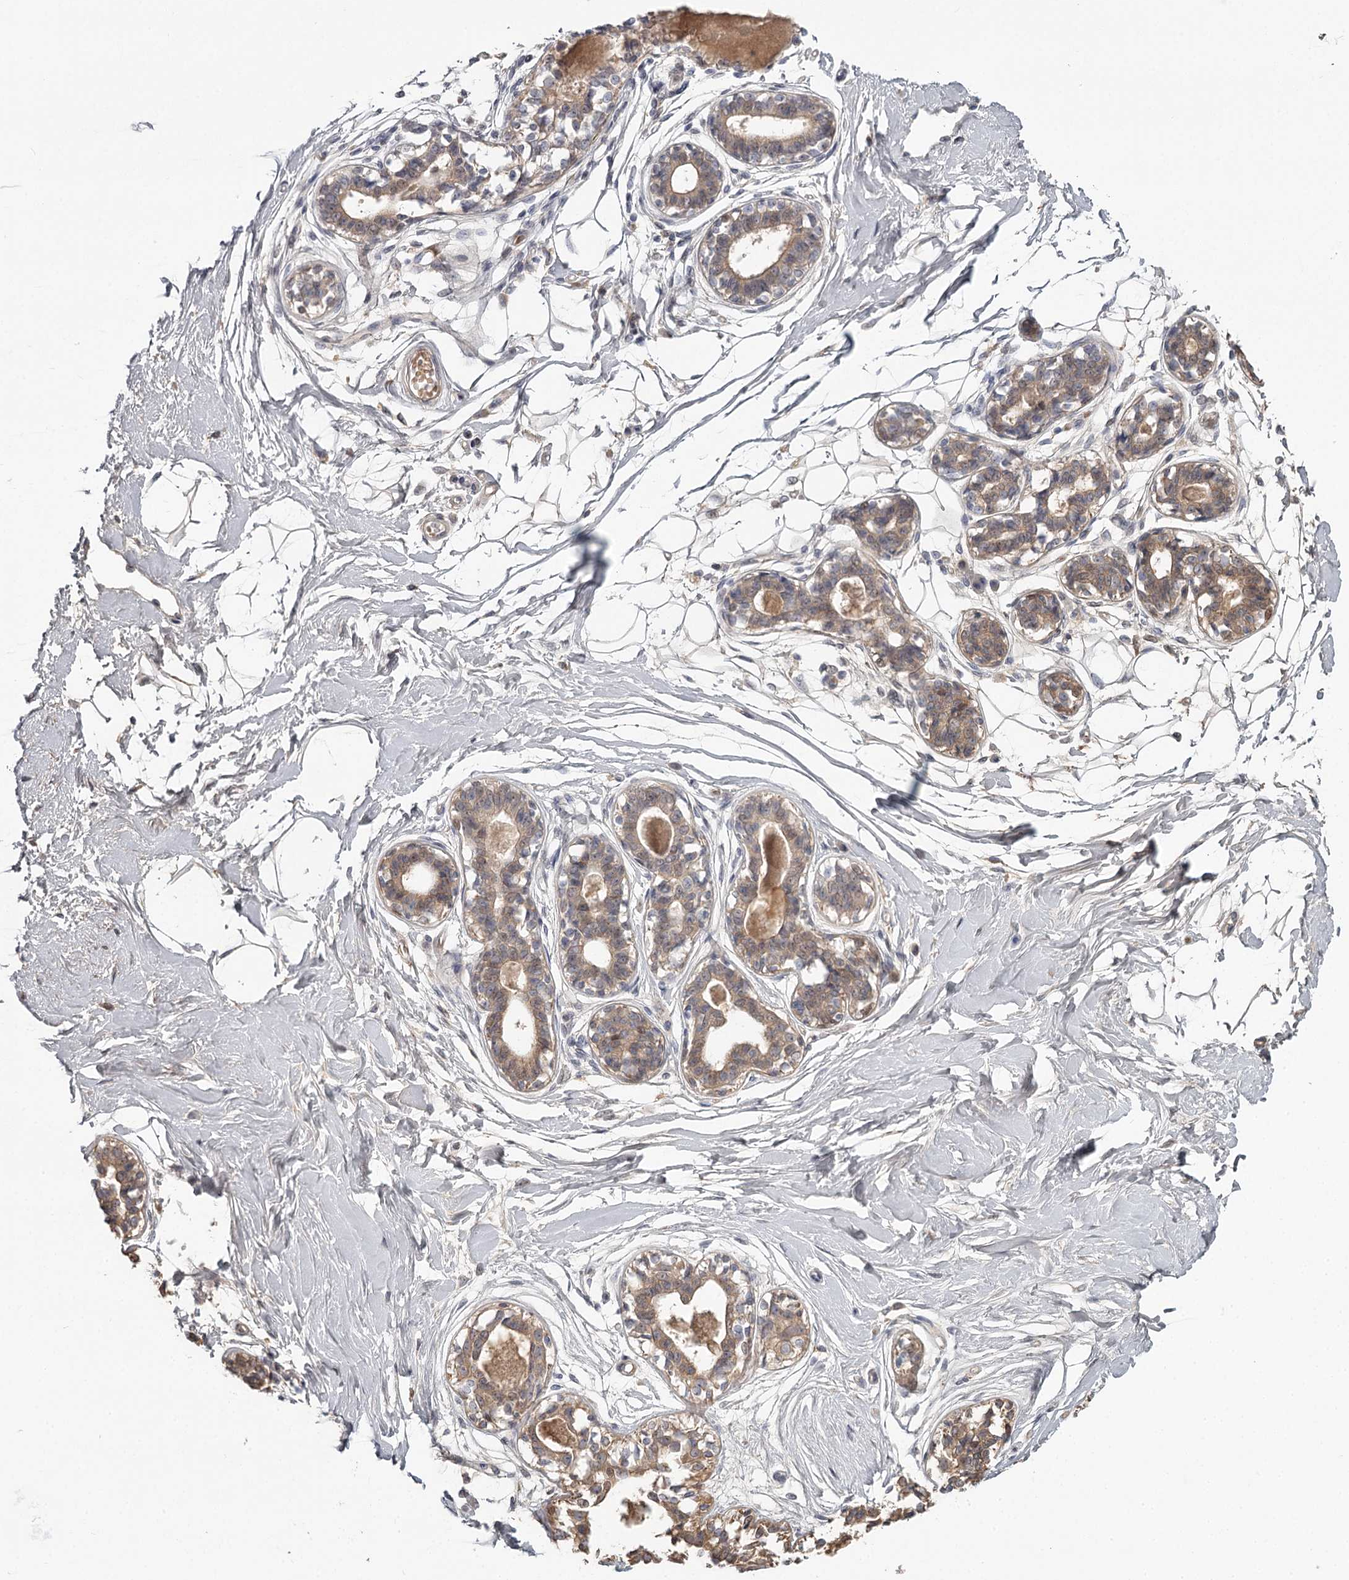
{"staining": {"intensity": "negative", "quantity": "none", "location": "none"}, "tissue": "breast", "cell_type": "Adipocytes", "image_type": "normal", "snomed": [{"axis": "morphology", "description": "Normal tissue, NOS"}, {"axis": "topography", "description": "Breast"}], "caption": "Adipocytes show no significant protein positivity in normal breast. (DAB immunohistochemistry (IHC) with hematoxylin counter stain).", "gene": "DHRS9", "patient": {"sex": "female", "age": 45}}